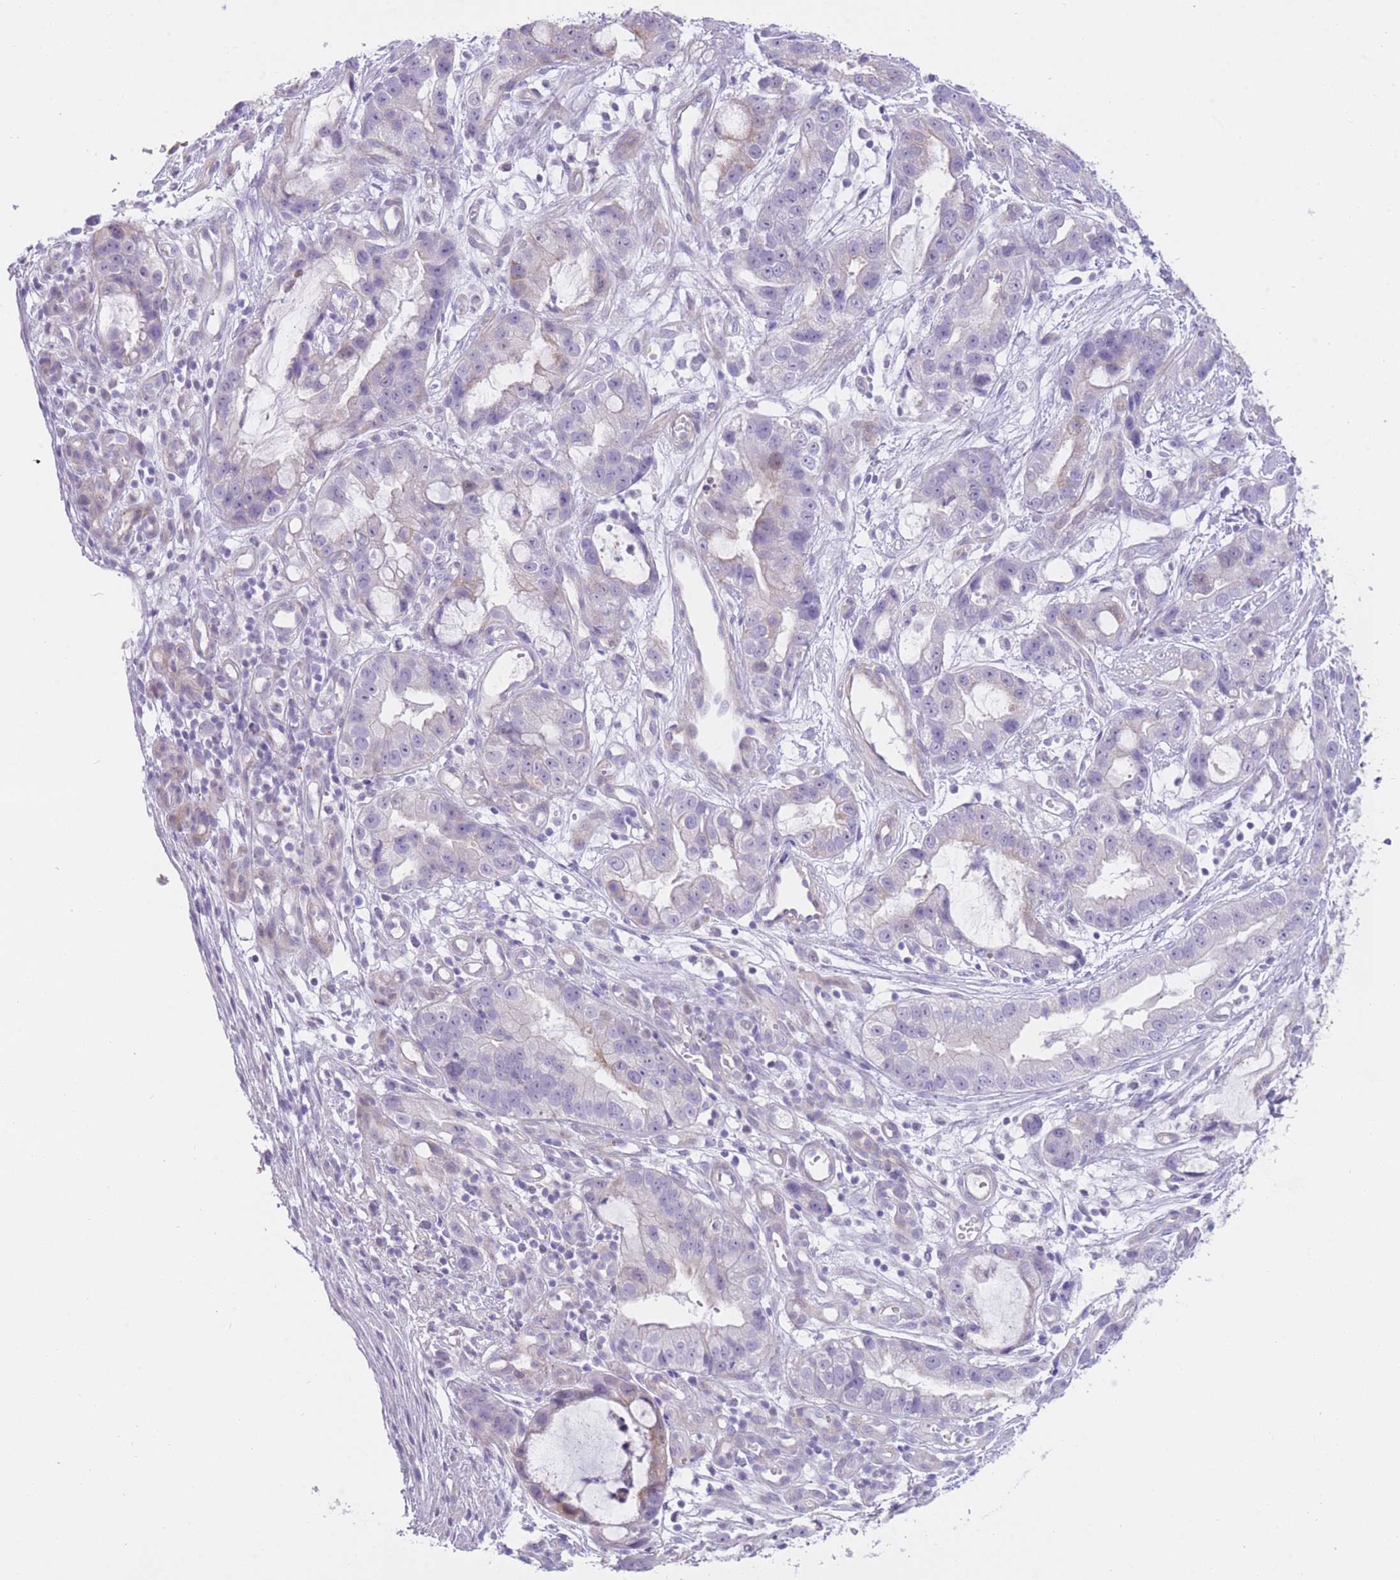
{"staining": {"intensity": "negative", "quantity": "none", "location": "none"}, "tissue": "stomach cancer", "cell_type": "Tumor cells", "image_type": "cancer", "snomed": [{"axis": "morphology", "description": "Adenocarcinoma, NOS"}, {"axis": "topography", "description": "Stomach"}], "caption": "A micrograph of stomach cancer (adenocarcinoma) stained for a protein reveals no brown staining in tumor cells.", "gene": "IMPG1", "patient": {"sex": "male", "age": 55}}